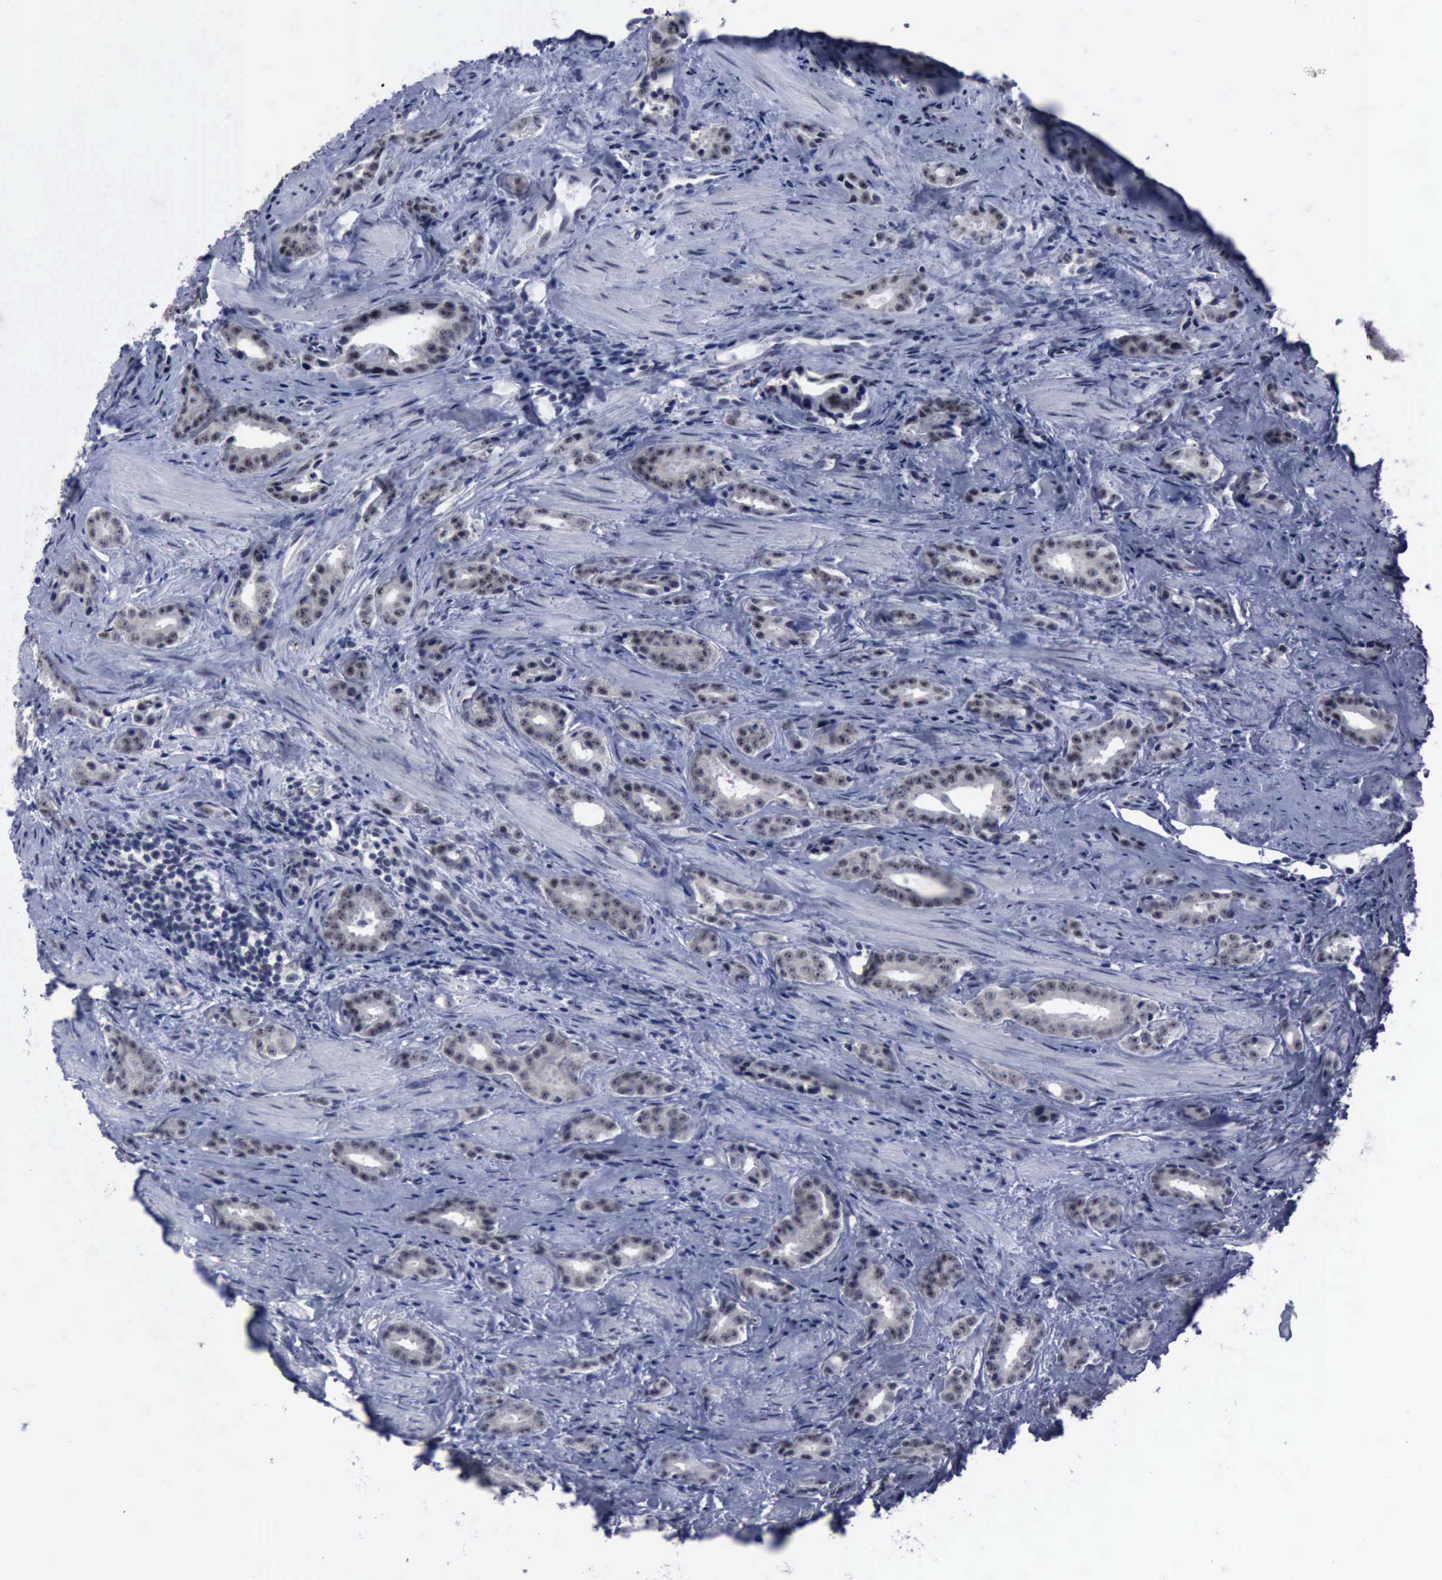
{"staining": {"intensity": "negative", "quantity": "none", "location": "none"}, "tissue": "prostate cancer", "cell_type": "Tumor cells", "image_type": "cancer", "snomed": [{"axis": "morphology", "description": "Adenocarcinoma, Medium grade"}, {"axis": "topography", "description": "Prostate"}], "caption": "A micrograph of prostate cancer stained for a protein shows no brown staining in tumor cells.", "gene": "BRD1", "patient": {"sex": "male", "age": 53}}